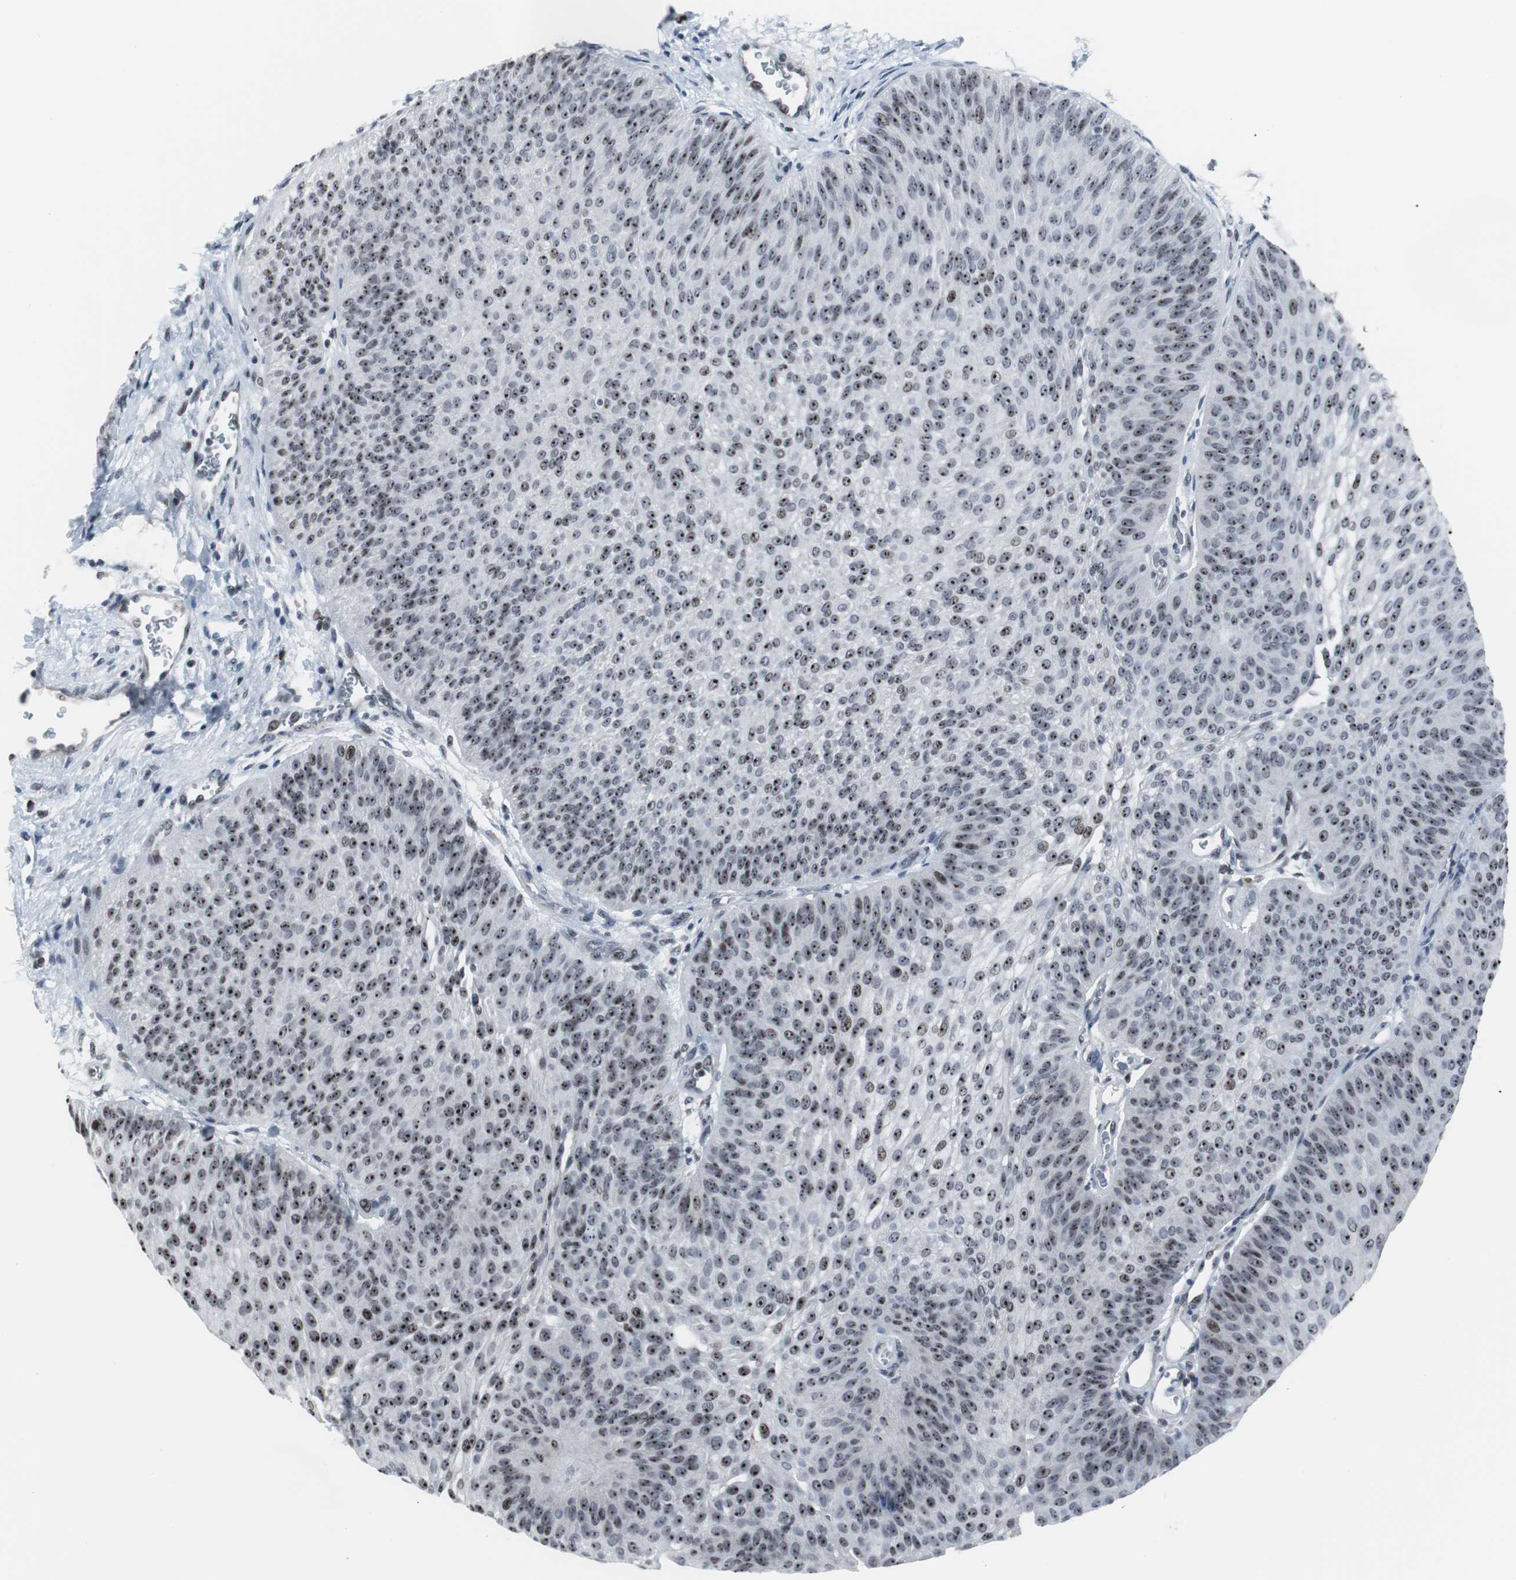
{"staining": {"intensity": "moderate", "quantity": ">75%", "location": "nuclear"}, "tissue": "urothelial cancer", "cell_type": "Tumor cells", "image_type": "cancer", "snomed": [{"axis": "morphology", "description": "Urothelial carcinoma, Low grade"}, {"axis": "topography", "description": "Urinary bladder"}], "caption": "This micrograph exhibits urothelial carcinoma (low-grade) stained with immunohistochemistry to label a protein in brown. The nuclear of tumor cells show moderate positivity for the protein. Nuclei are counter-stained blue.", "gene": "DOK1", "patient": {"sex": "female", "age": 60}}